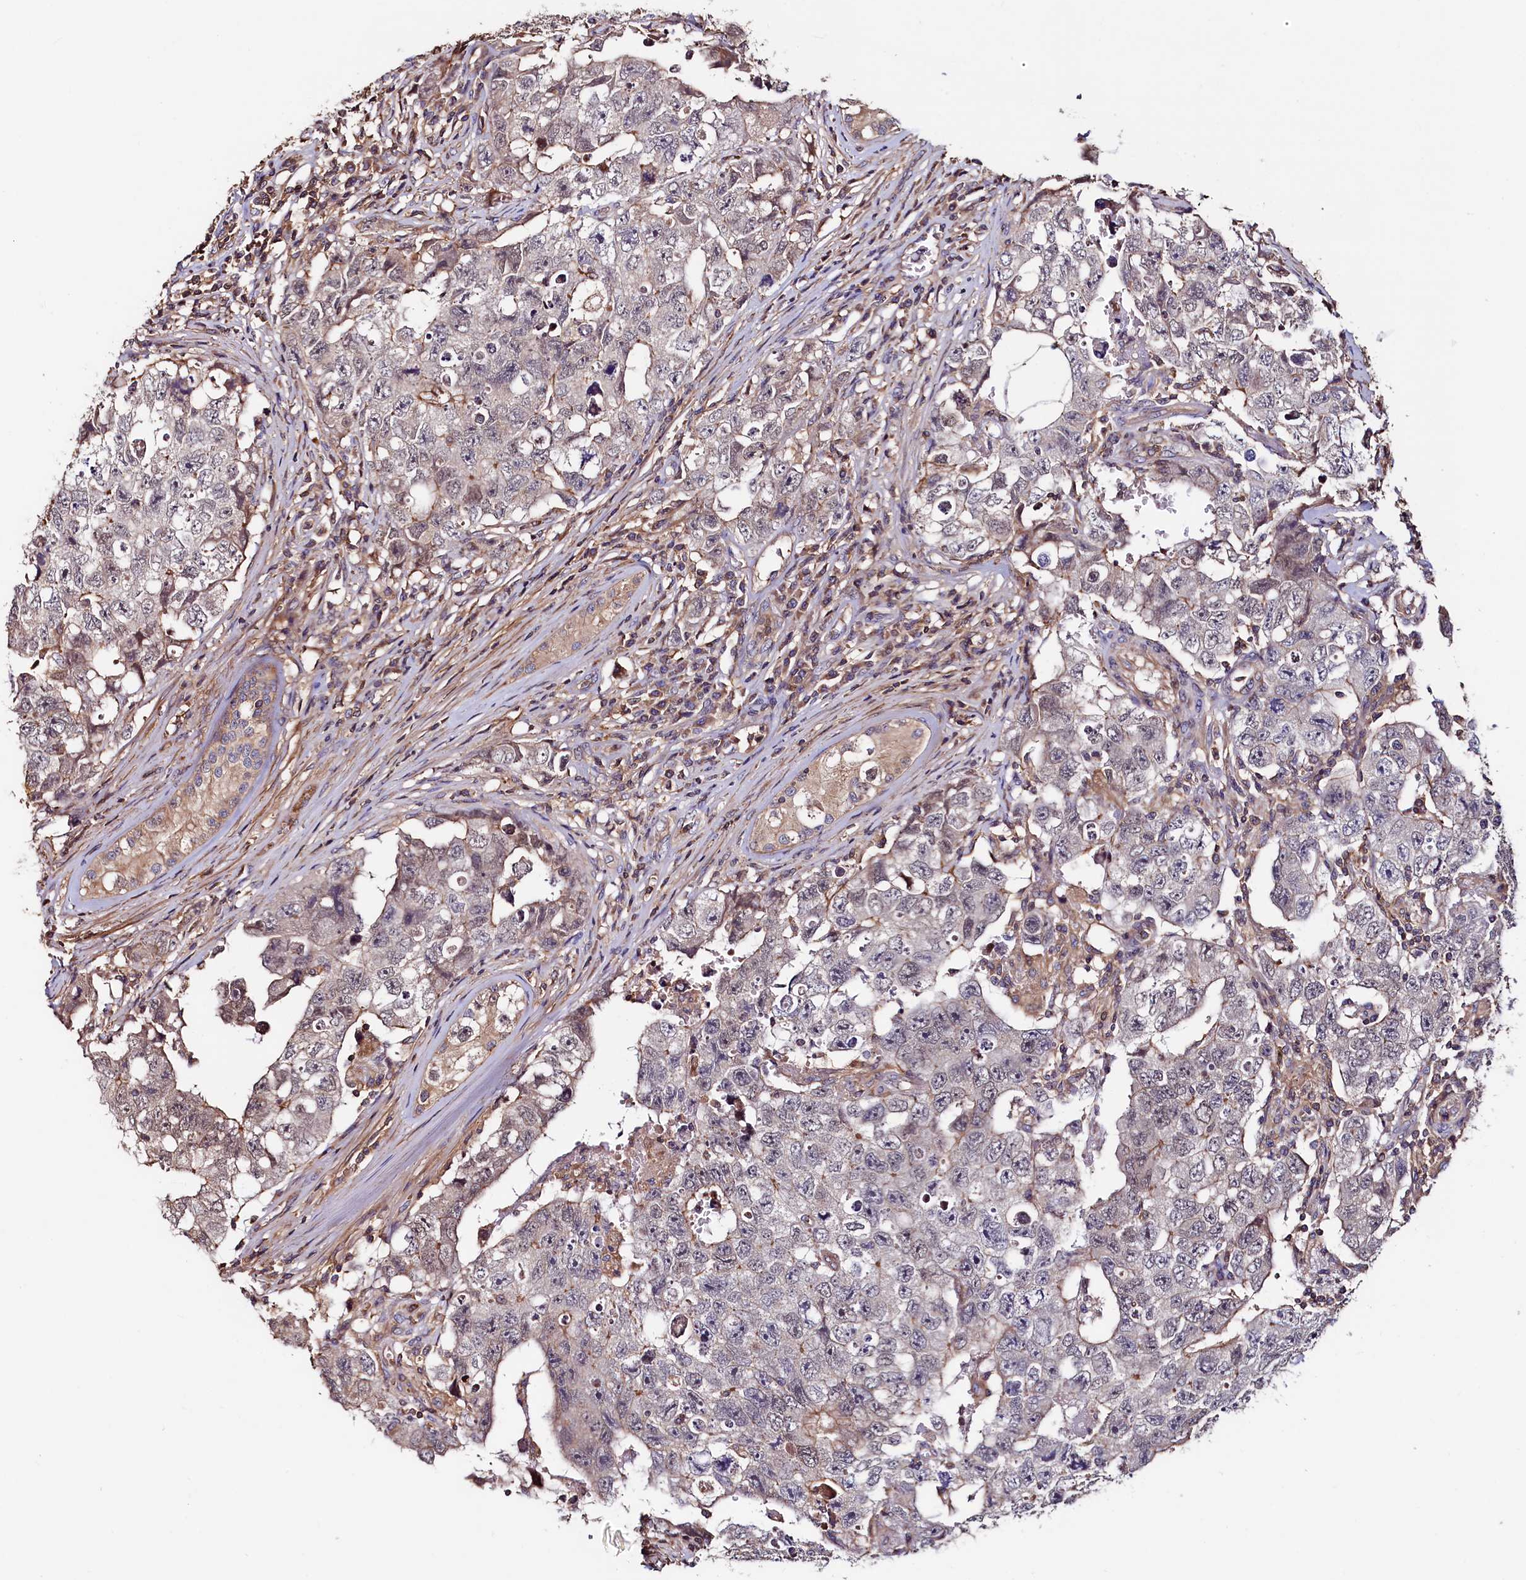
{"staining": {"intensity": "weak", "quantity": "<25%", "location": "nuclear"}, "tissue": "testis cancer", "cell_type": "Tumor cells", "image_type": "cancer", "snomed": [{"axis": "morphology", "description": "Carcinoma, Embryonal, NOS"}, {"axis": "topography", "description": "Testis"}], "caption": "High power microscopy photomicrograph of an immunohistochemistry (IHC) image of testis cancer (embryonal carcinoma), revealing no significant expression in tumor cells. (DAB IHC, high magnification).", "gene": "DUOXA1", "patient": {"sex": "male", "age": 17}}